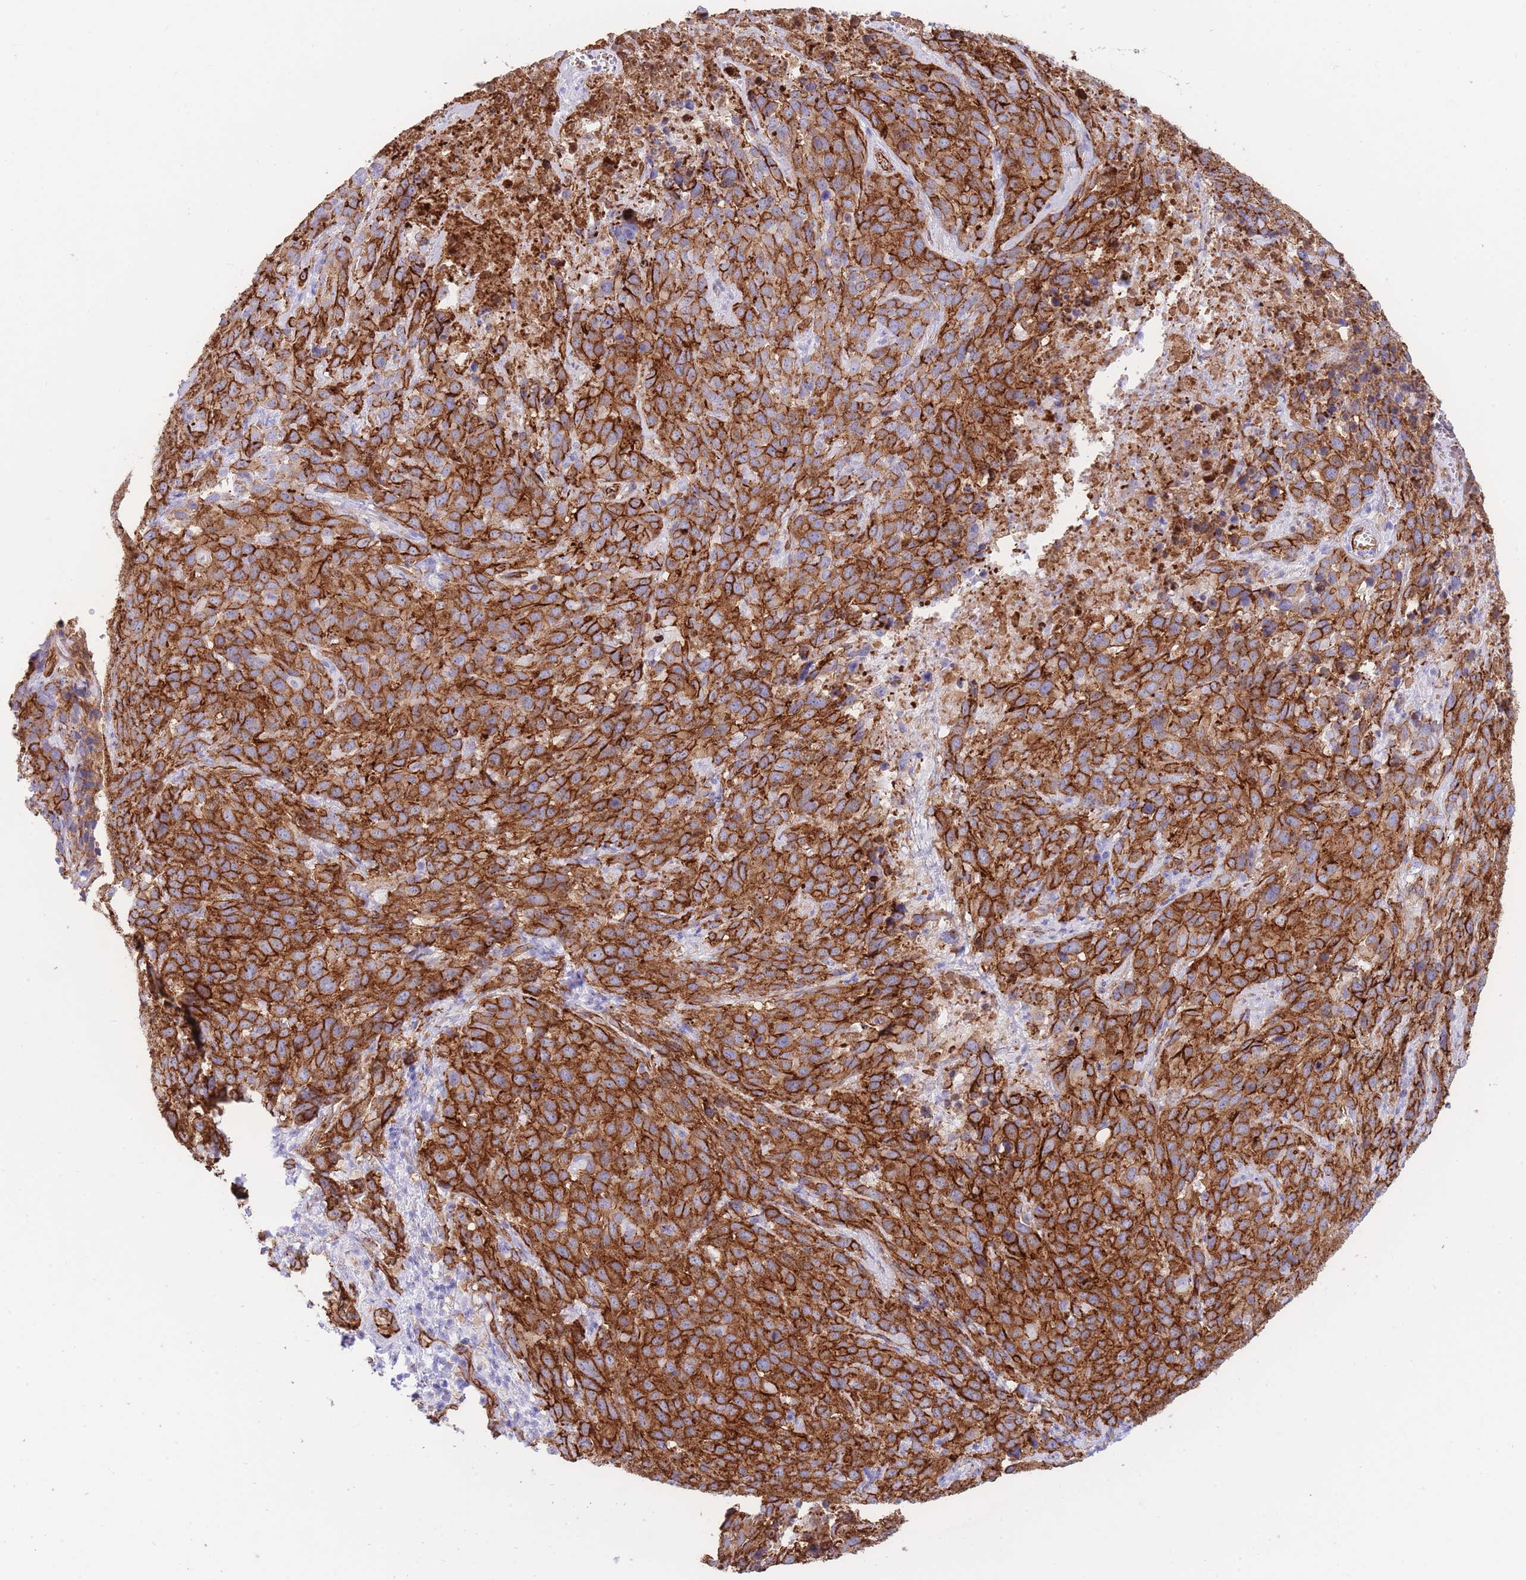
{"staining": {"intensity": "strong", "quantity": ">75%", "location": "cytoplasmic/membranous"}, "tissue": "cervical cancer", "cell_type": "Tumor cells", "image_type": "cancer", "snomed": [{"axis": "morphology", "description": "Squamous cell carcinoma, NOS"}, {"axis": "topography", "description": "Cervix"}], "caption": "Cervical cancer (squamous cell carcinoma) was stained to show a protein in brown. There is high levels of strong cytoplasmic/membranous positivity in approximately >75% of tumor cells.", "gene": "CAVIN1", "patient": {"sex": "female", "age": 51}}